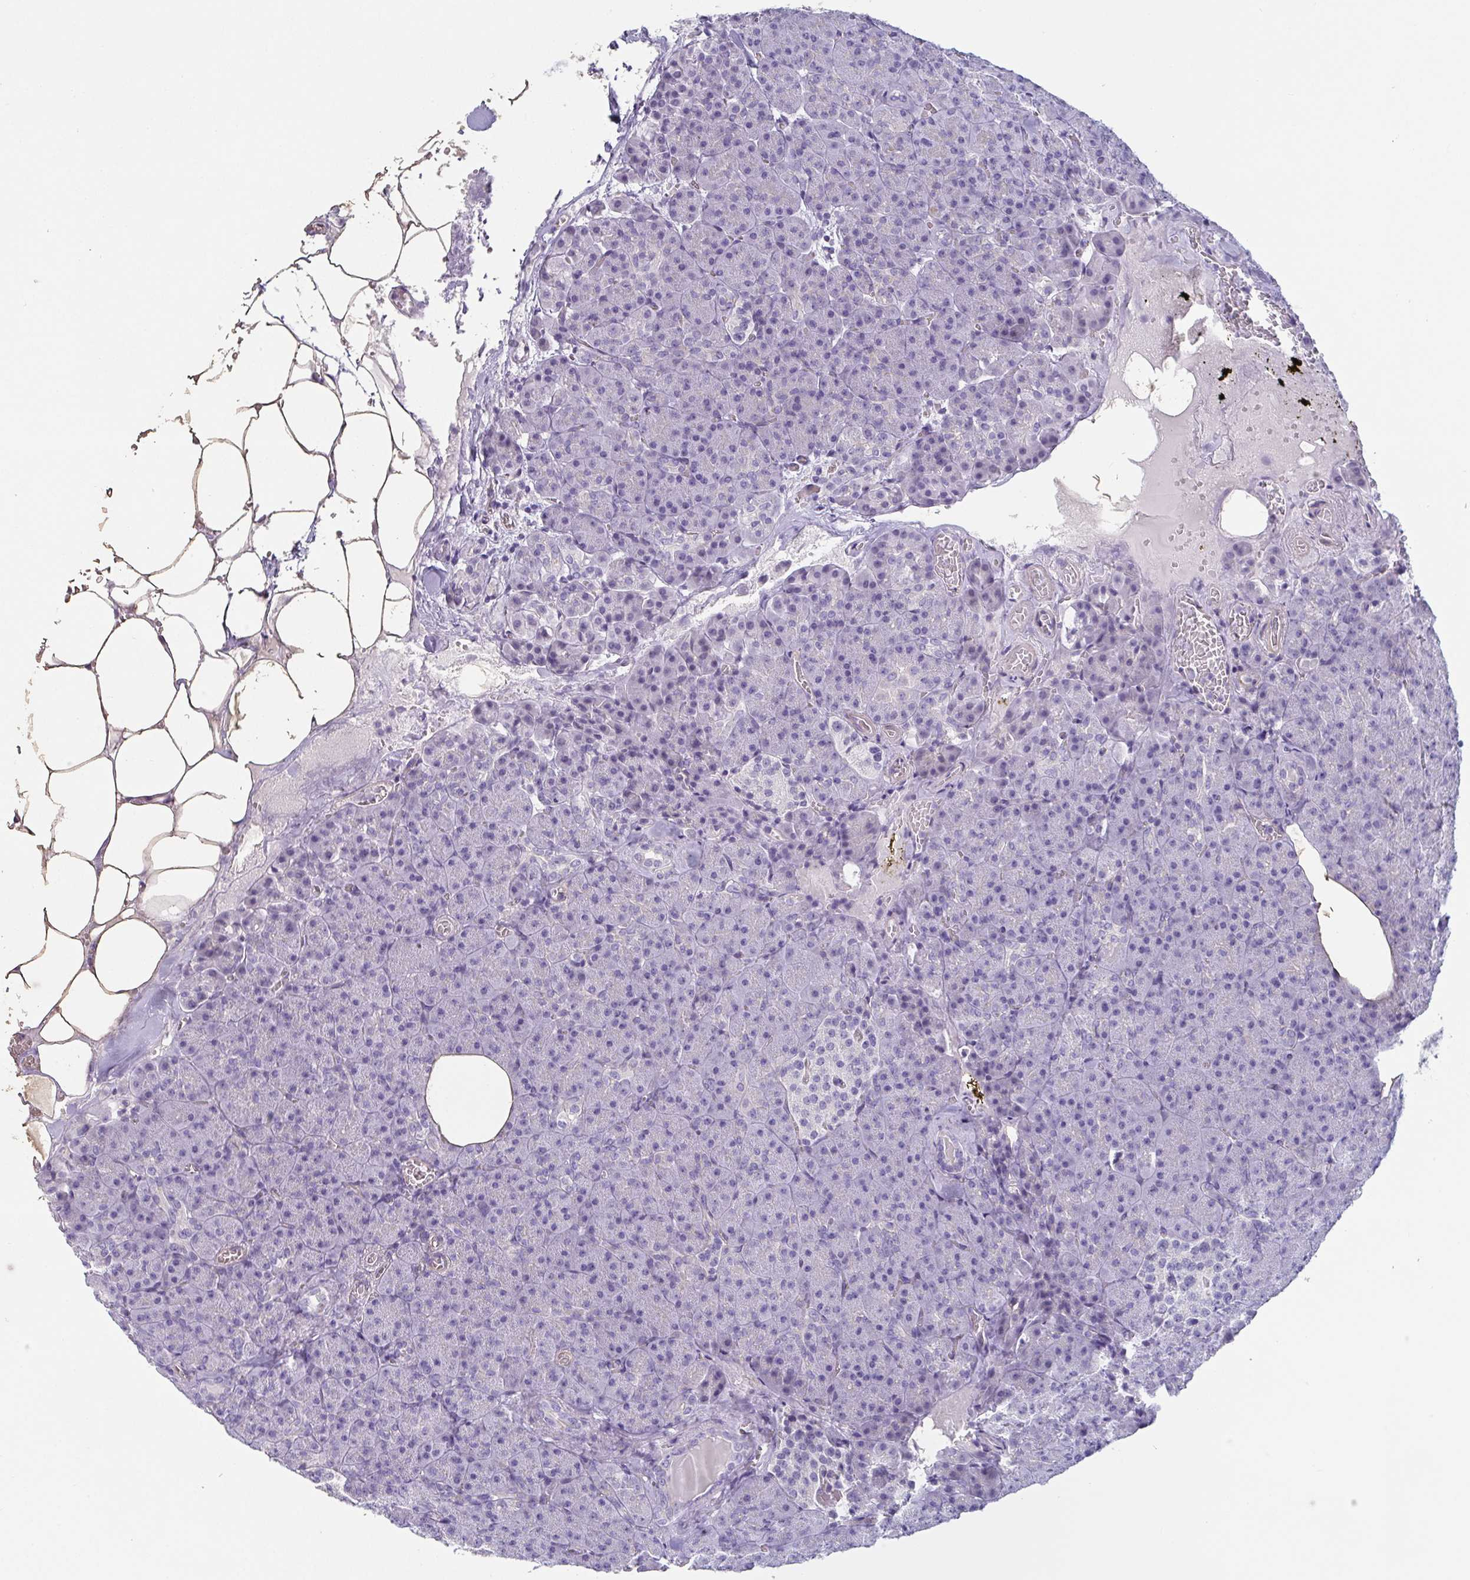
{"staining": {"intensity": "negative", "quantity": "none", "location": "none"}, "tissue": "pancreas", "cell_type": "Exocrine glandular cells", "image_type": "normal", "snomed": [{"axis": "morphology", "description": "Normal tissue, NOS"}, {"axis": "topography", "description": "Pancreas"}], "caption": "This is an immunohistochemistry (IHC) photomicrograph of normal pancreas. There is no staining in exocrine glandular cells.", "gene": "OR5P3", "patient": {"sex": "female", "age": 74}}